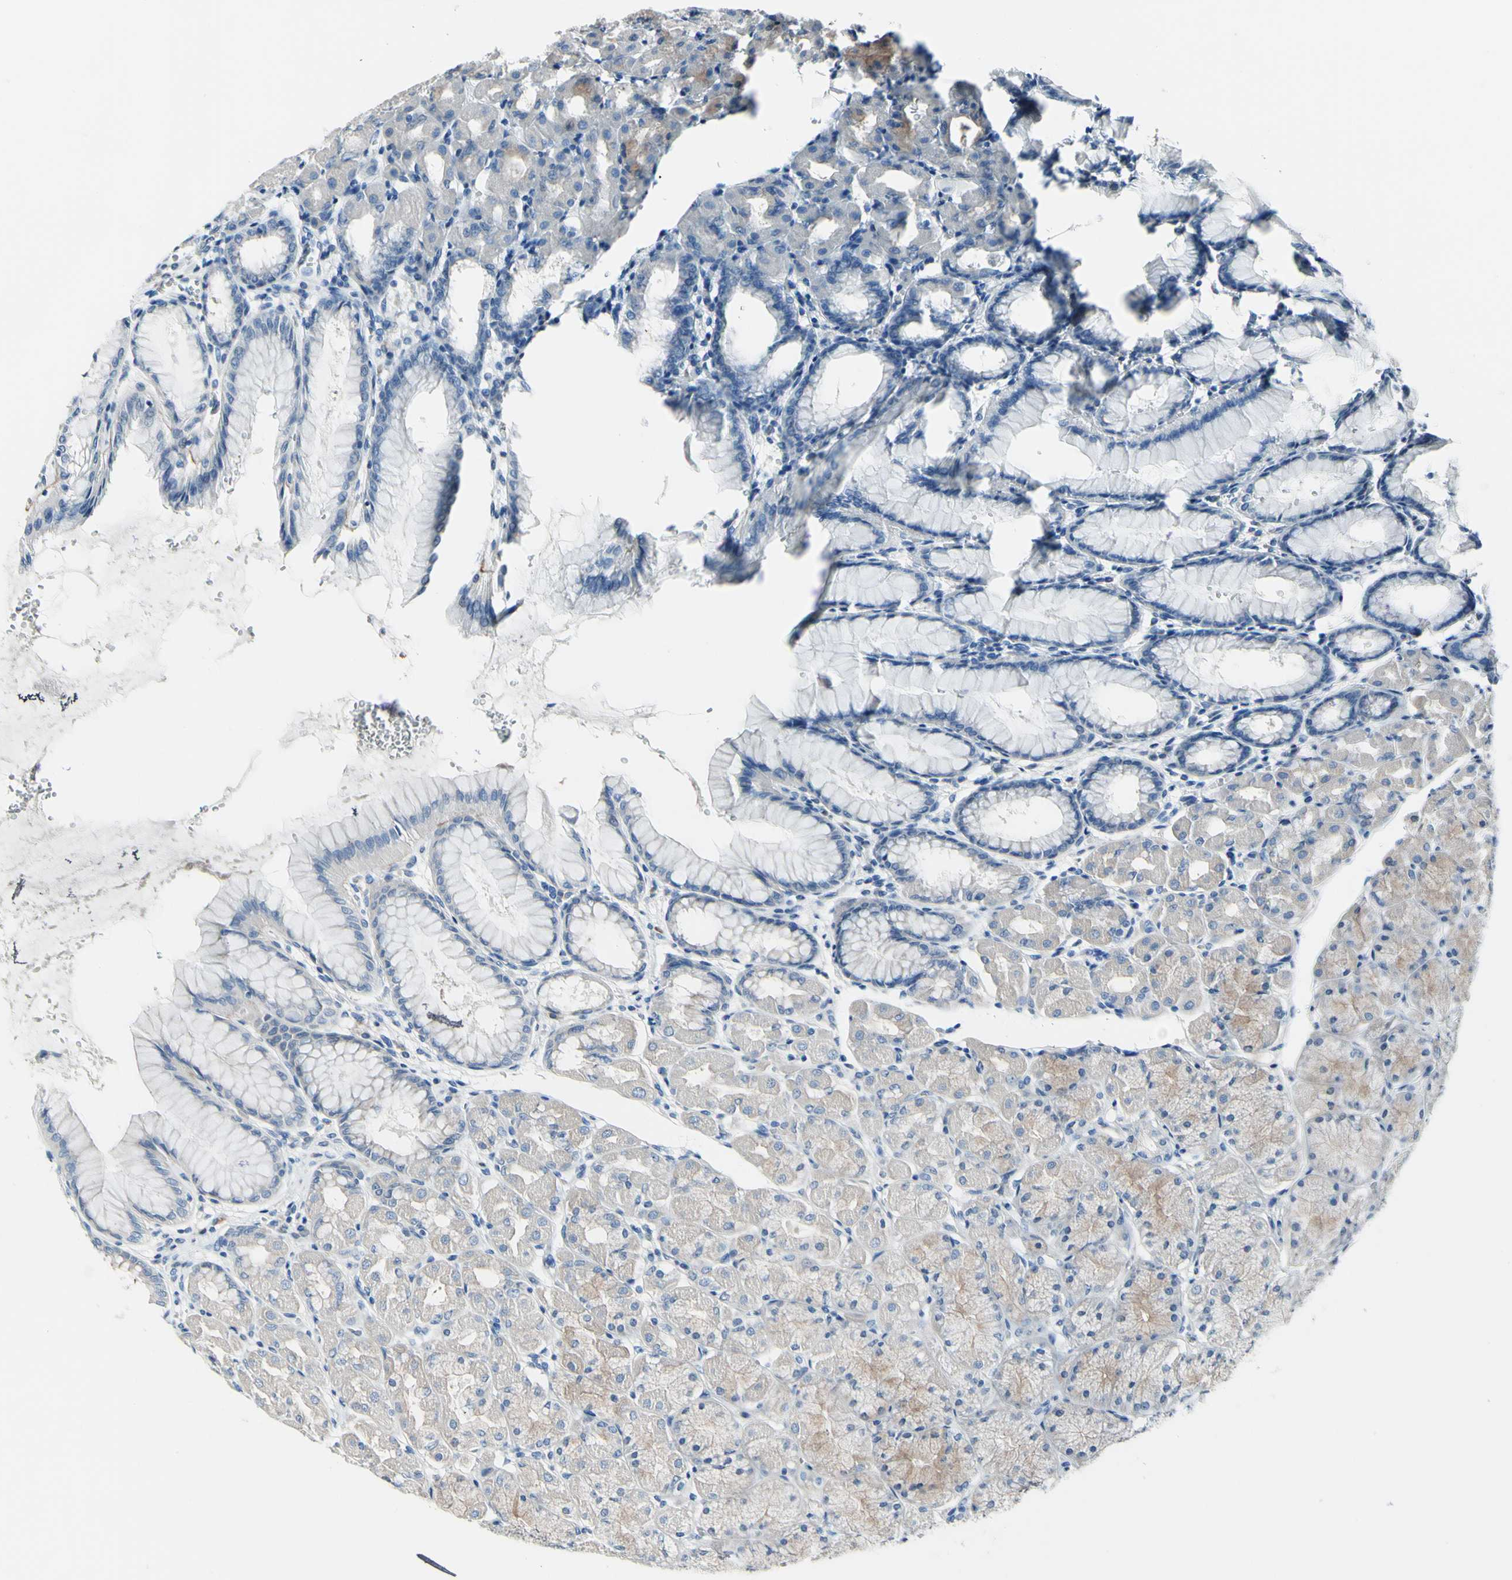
{"staining": {"intensity": "weak", "quantity": "25%-75%", "location": "cytoplasmic/membranous"}, "tissue": "stomach", "cell_type": "Glandular cells", "image_type": "normal", "snomed": [{"axis": "morphology", "description": "Normal tissue, NOS"}, {"axis": "topography", "description": "Stomach, upper"}], "caption": "This is a histology image of immunohistochemistry (IHC) staining of benign stomach, which shows weak positivity in the cytoplasmic/membranous of glandular cells.", "gene": "COL6A3", "patient": {"sex": "female", "age": 56}}